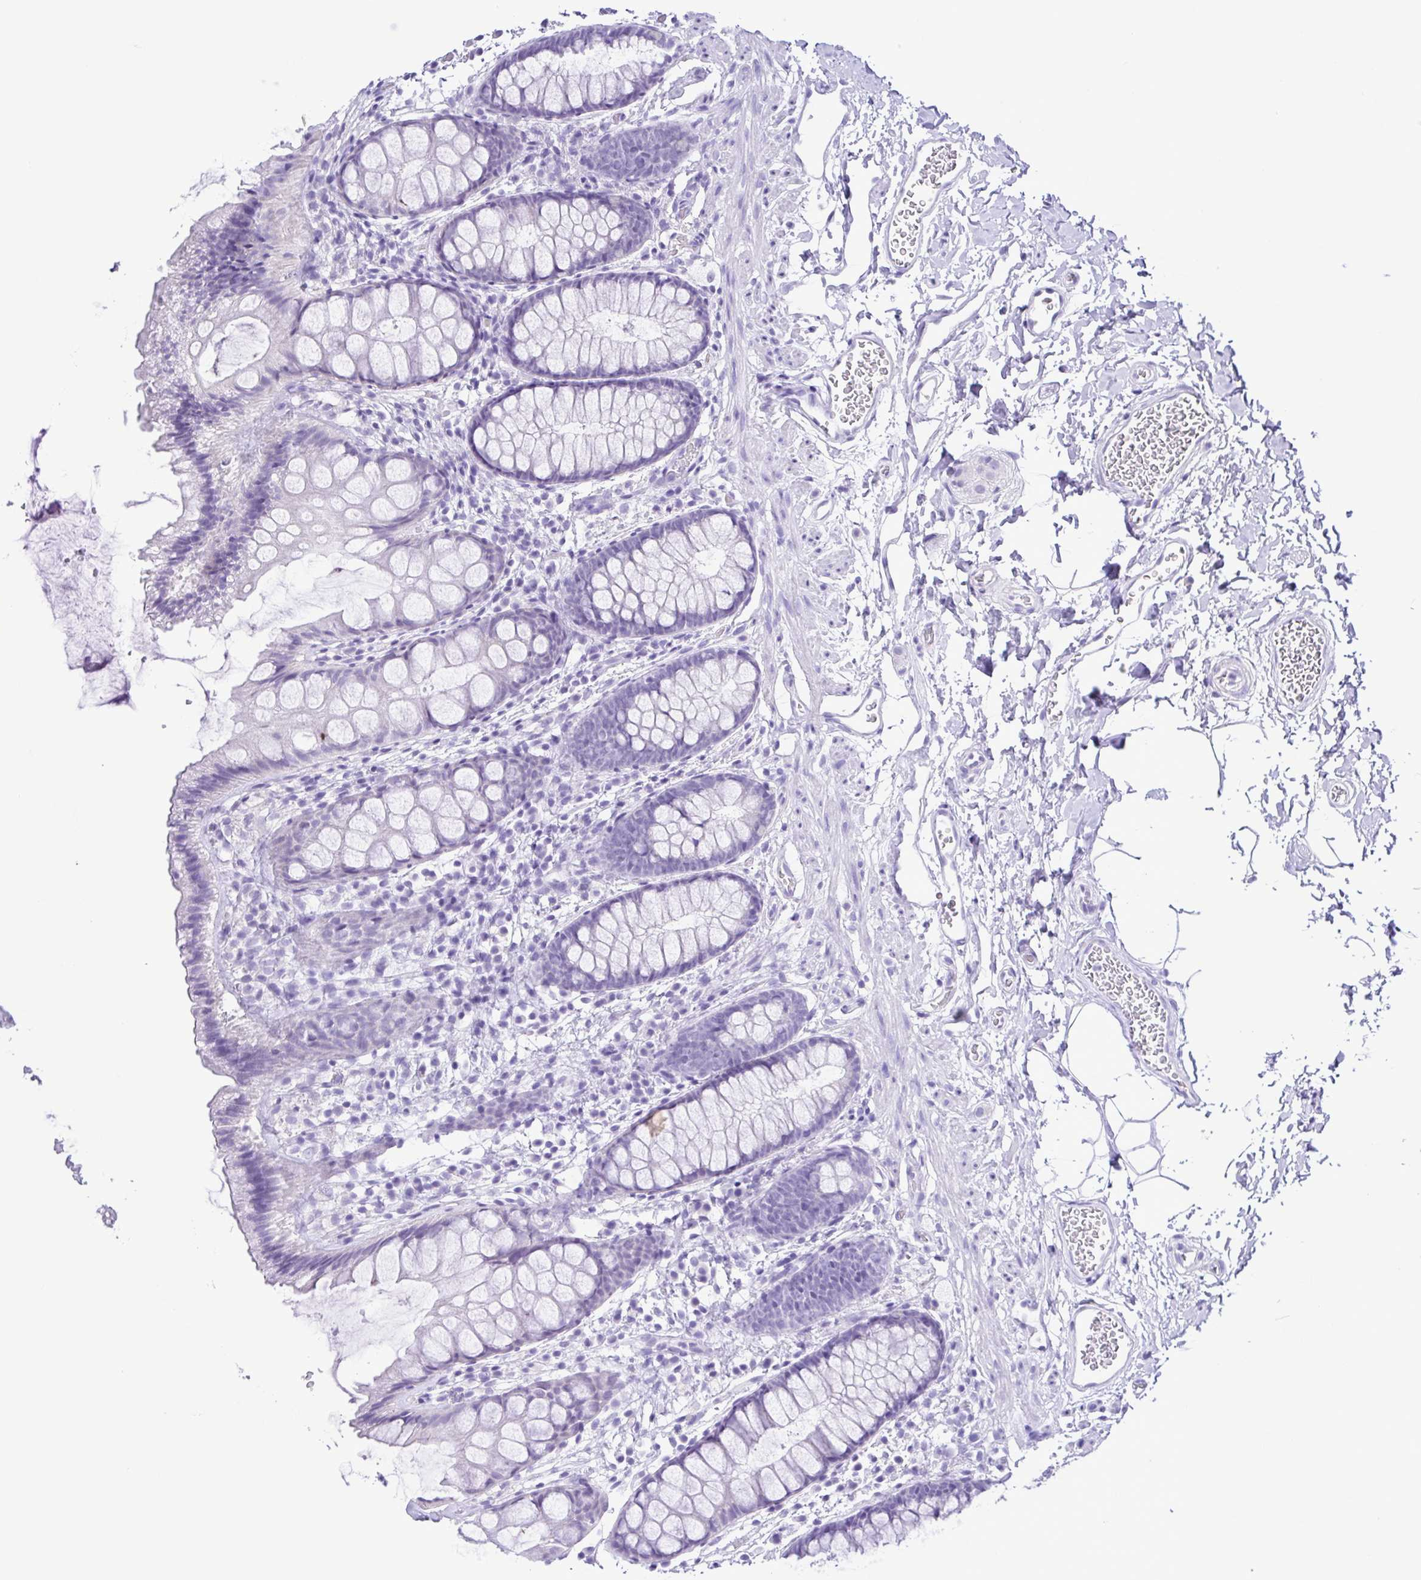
{"staining": {"intensity": "negative", "quantity": "none", "location": "none"}, "tissue": "rectum", "cell_type": "Glandular cells", "image_type": "normal", "snomed": [{"axis": "morphology", "description": "Normal tissue, NOS"}, {"axis": "topography", "description": "Rectum"}], "caption": "The histopathology image exhibits no staining of glandular cells in benign rectum. (DAB (3,3'-diaminobenzidine) immunohistochemistry with hematoxylin counter stain).", "gene": "CASP14", "patient": {"sex": "female", "age": 62}}